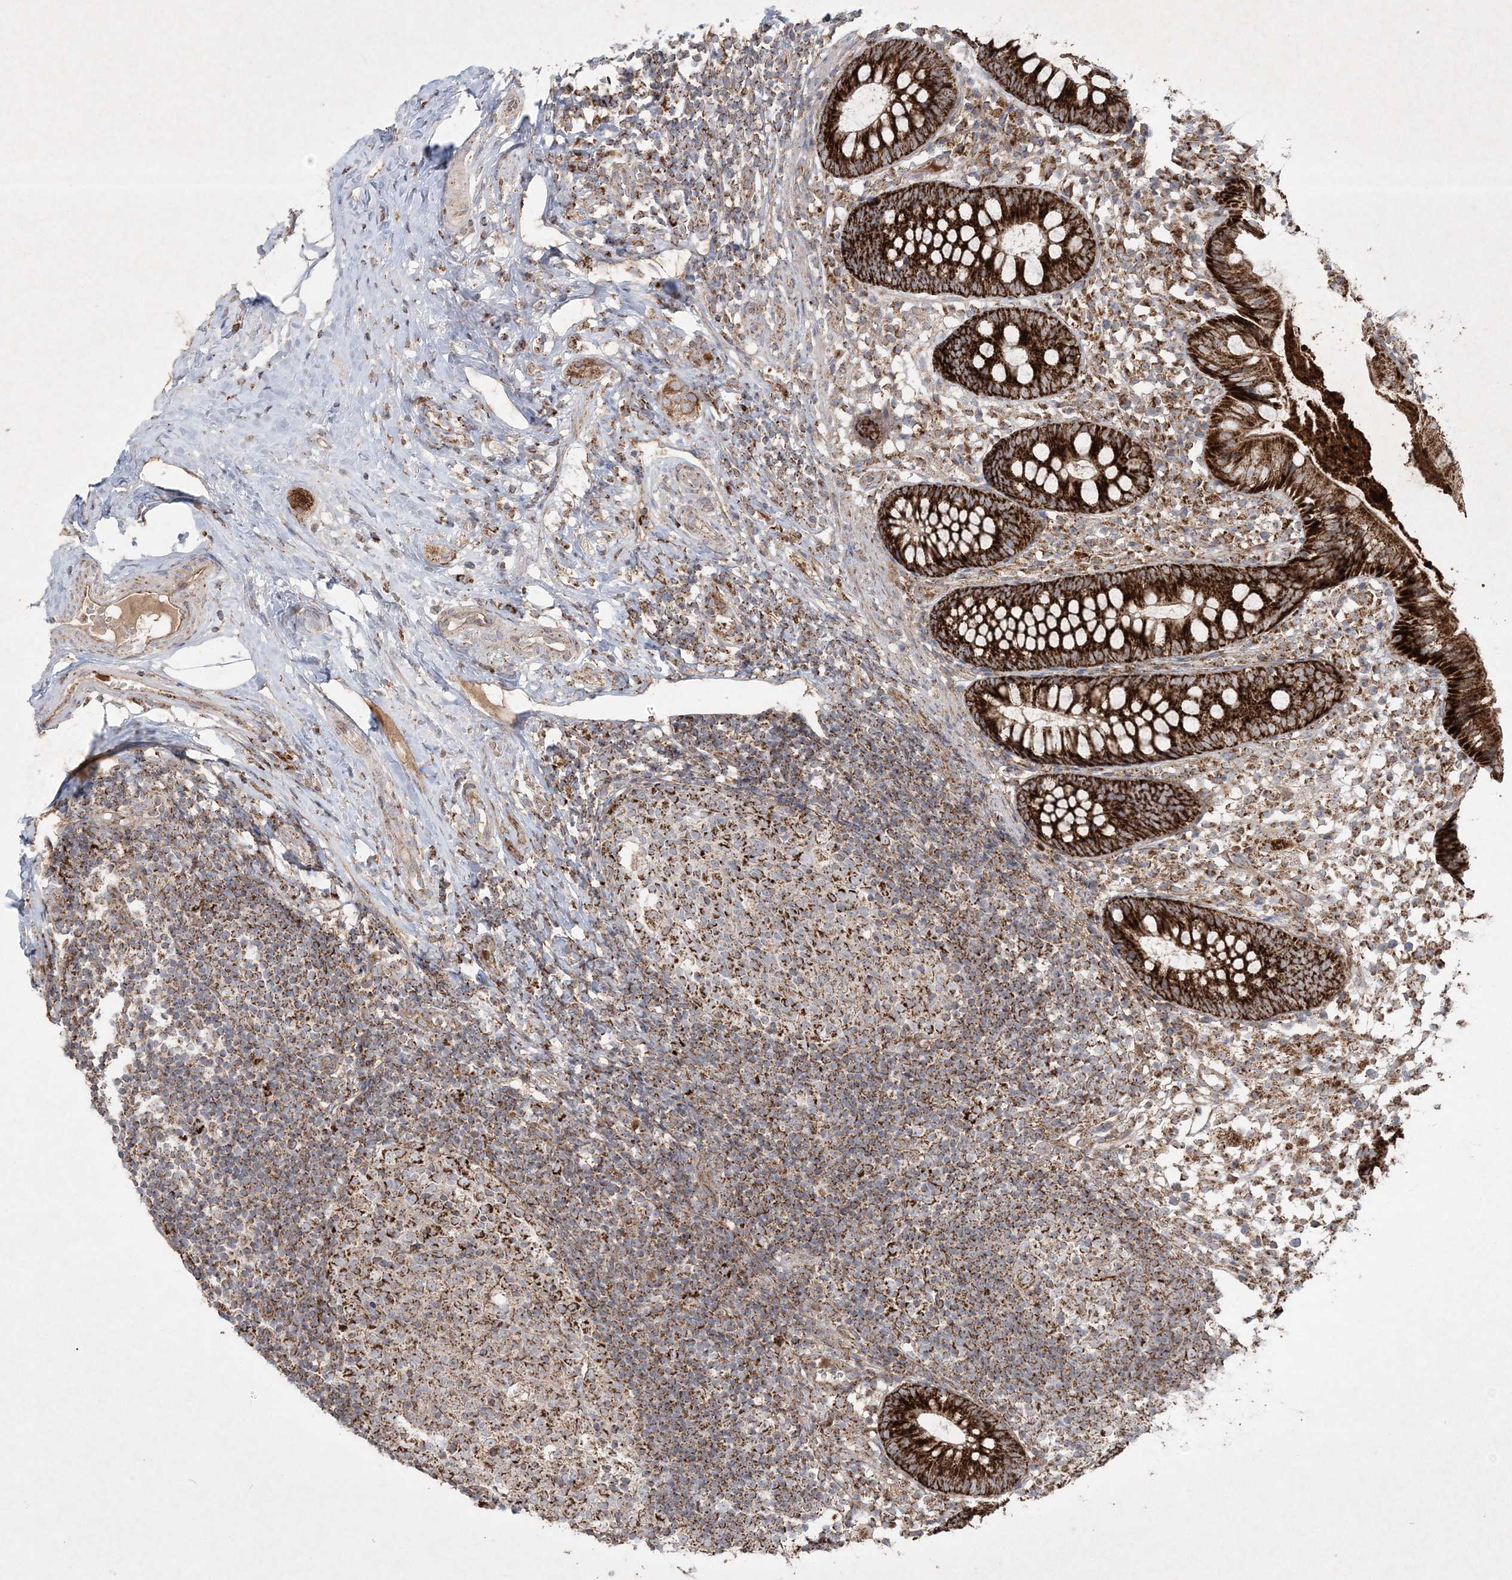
{"staining": {"intensity": "strong", "quantity": ">75%", "location": "cytoplasmic/membranous"}, "tissue": "appendix", "cell_type": "Glandular cells", "image_type": "normal", "snomed": [{"axis": "morphology", "description": "Normal tissue, NOS"}, {"axis": "topography", "description": "Appendix"}], "caption": "Unremarkable appendix displays strong cytoplasmic/membranous expression in about >75% of glandular cells.", "gene": "LRPPRC", "patient": {"sex": "female", "age": 20}}